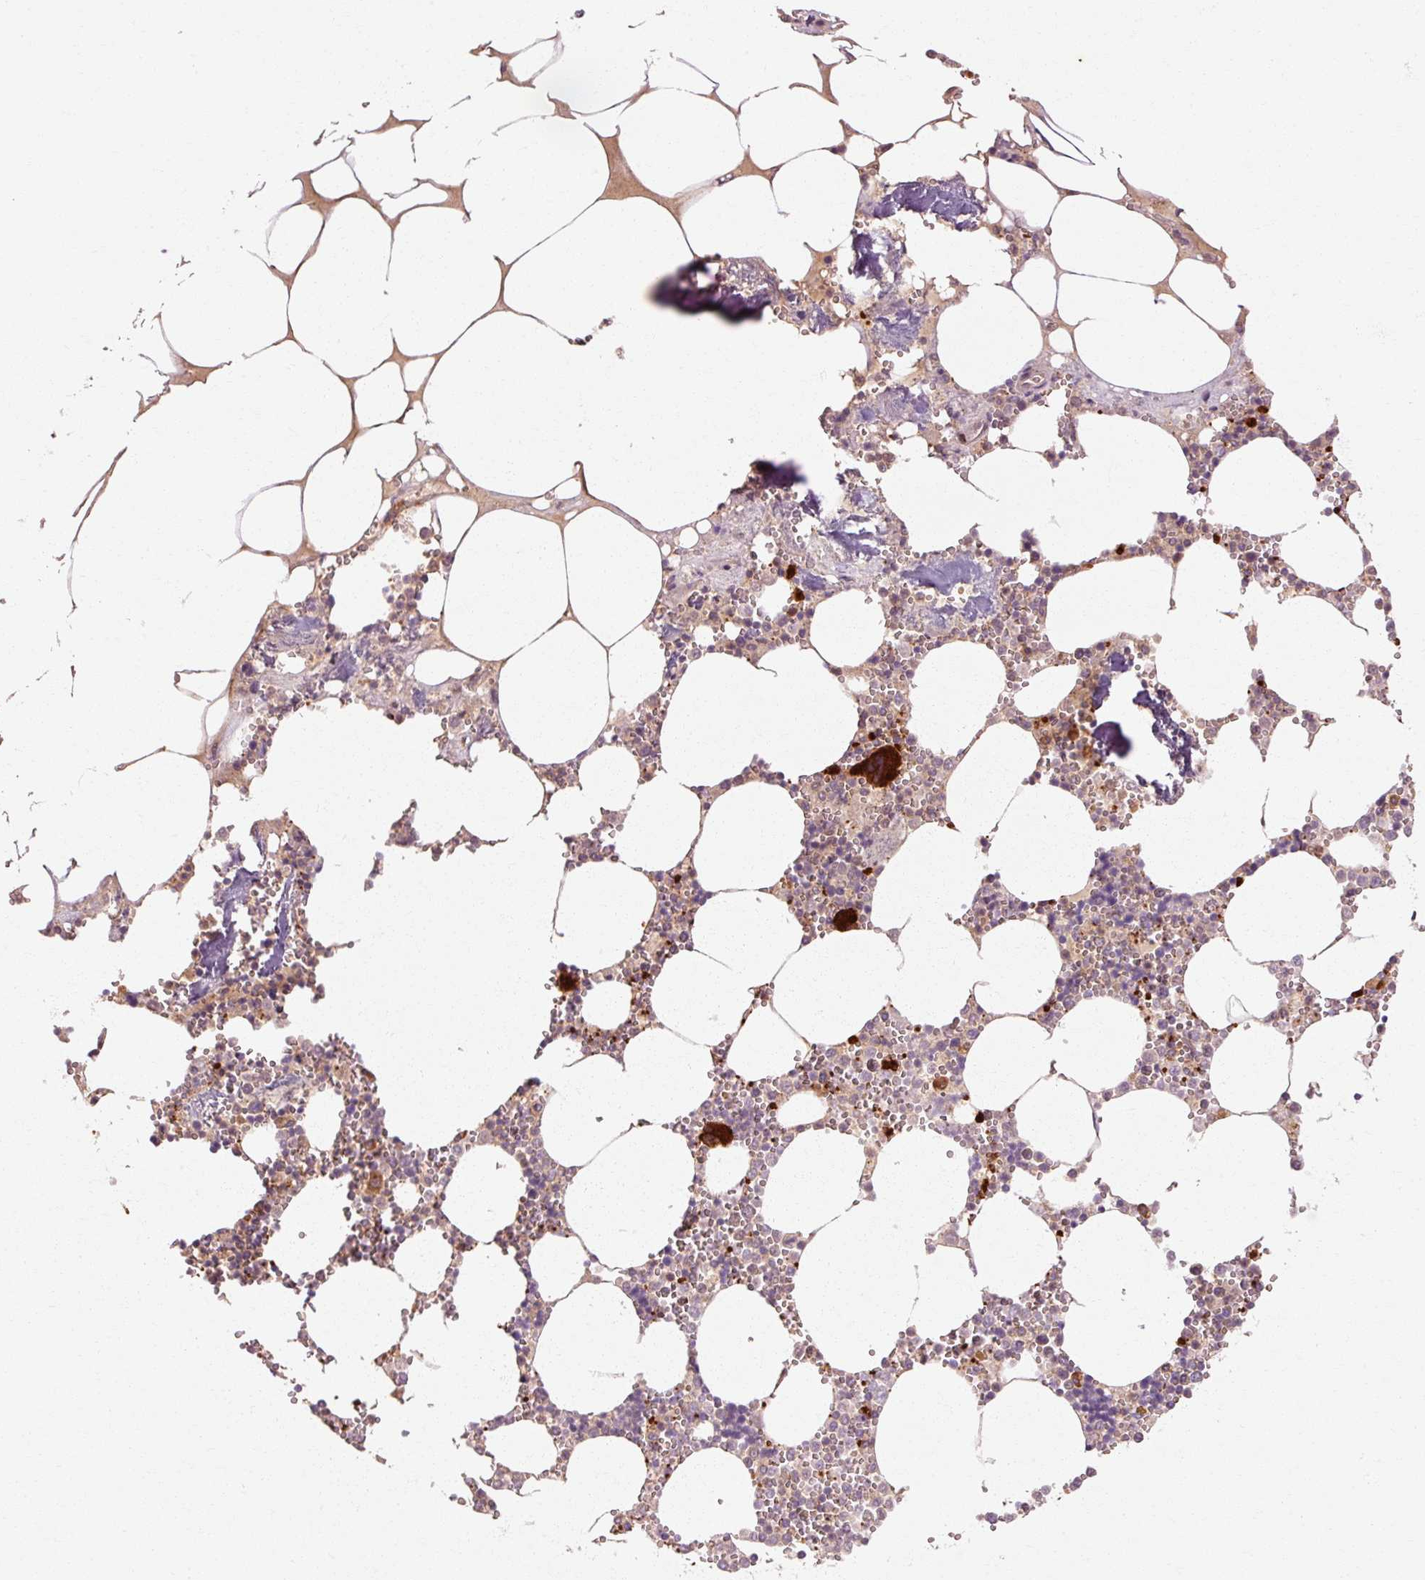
{"staining": {"intensity": "strong", "quantity": "<25%", "location": "cytoplasmic/membranous"}, "tissue": "bone marrow", "cell_type": "Hematopoietic cells", "image_type": "normal", "snomed": [{"axis": "morphology", "description": "Normal tissue, NOS"}, {"axis": "topography", "description": "Bone marrow"}], "caption": "Immunohistochemistry staining of unremarkable bone marrow, which exhibits medium levels of strong cytoplasmic/membranous expression in approximately <25% of hematopoietic cells indicating strong cytoplasmic/membranous protein staining. The staining was performed using DAB (3,3'-diaminobenzidine) (brown) for protein detection and nuclei were counterstained in hematoxylin (blue).", "gene": "CTNNA1", "patient": {"sex": "male", "age": 54}}